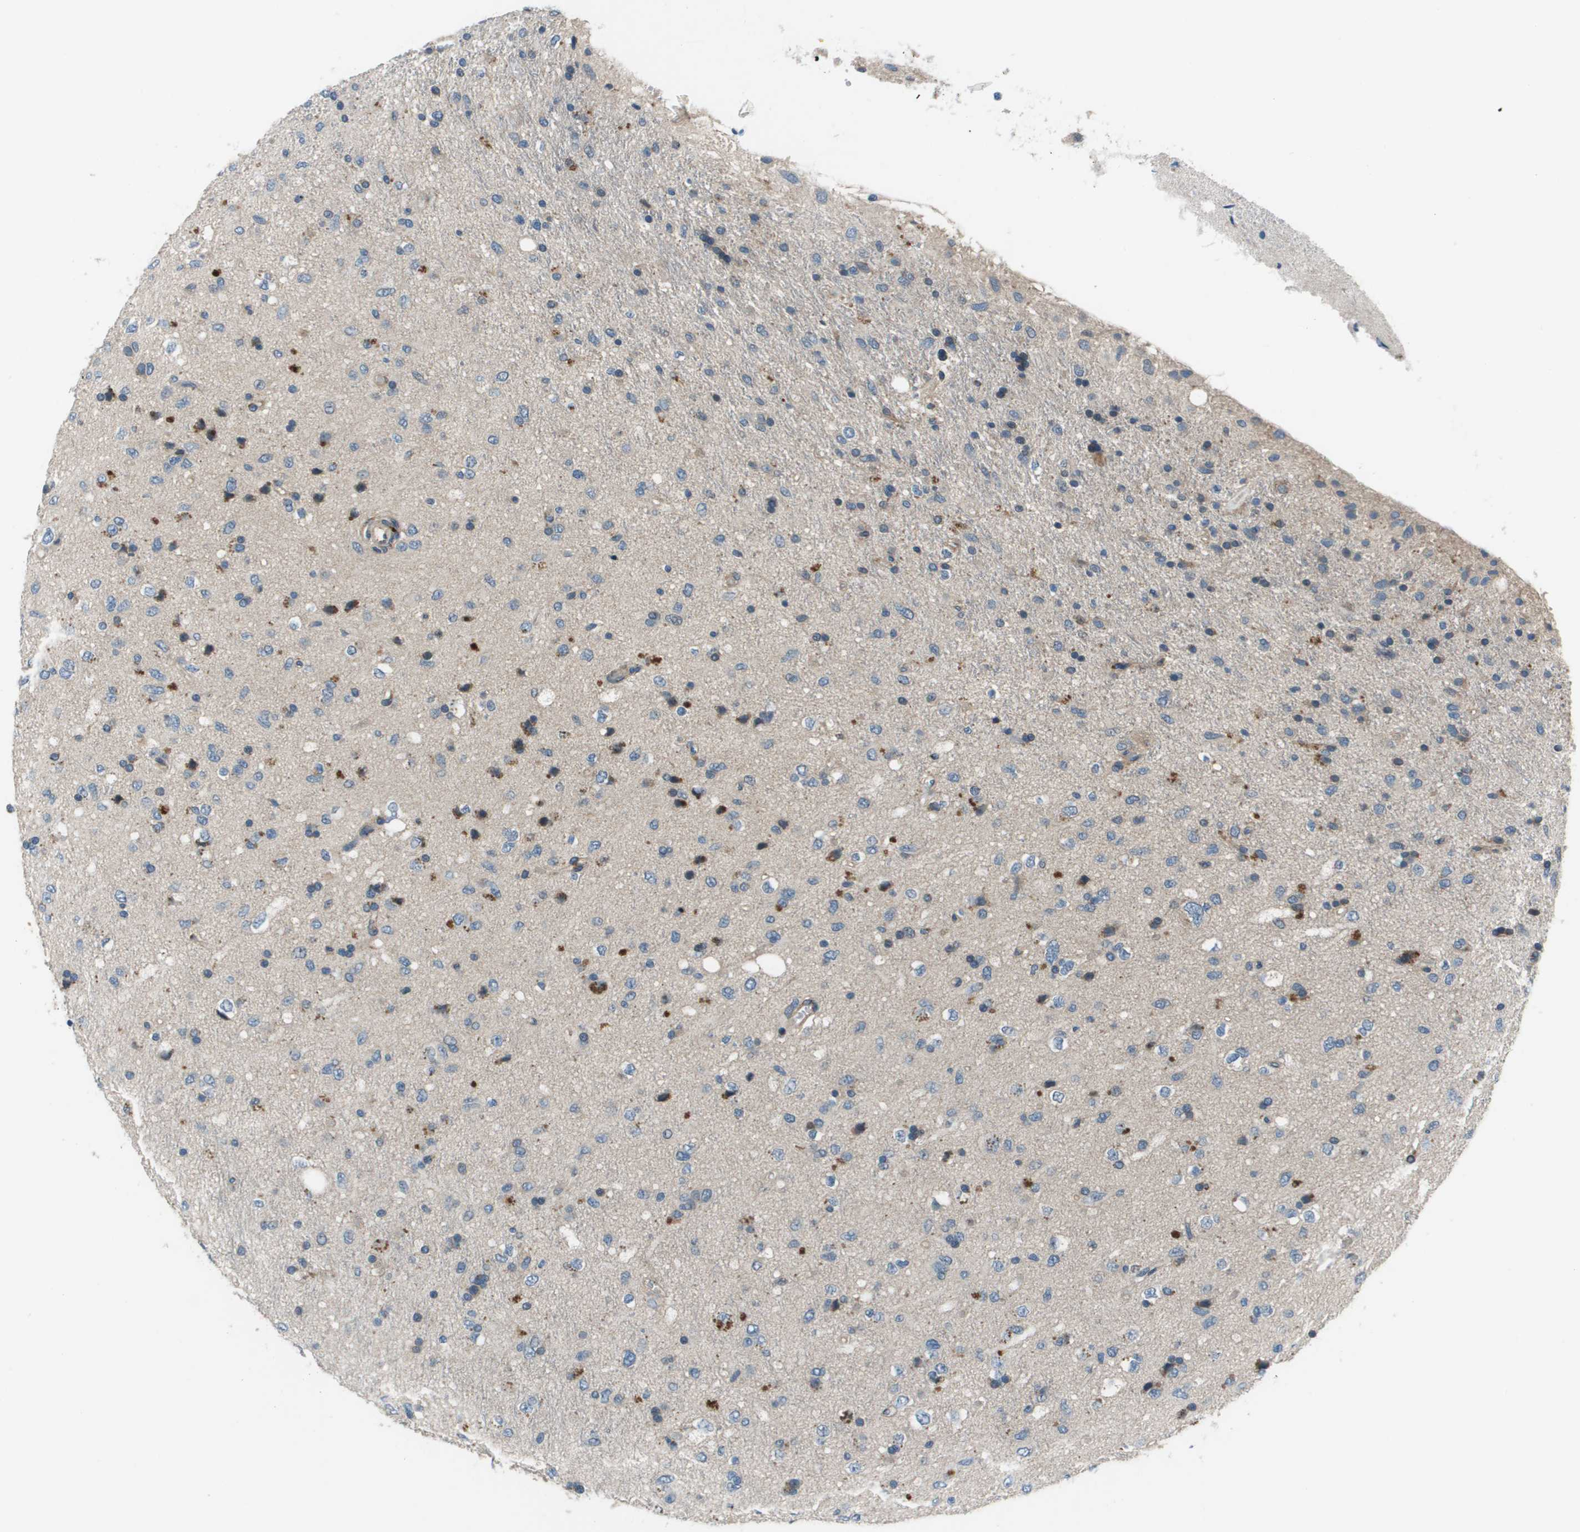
{"staining": {"intensity": "negative", "quantity": "none", "location": "none"}, "tissue": "glioma", "cell_type": "Tumor cells", "image_type": "cancer", "snomed": [{"axis": "morphology", "description": "Glioma, malignant, Low grade"}, {"axis": "topography", "description": "Brain"}], "caption": "Immunohistochemical staining of human malignant low-grade glioma shows no significant staining in tumor cells. The staining was performed using DAB to visualize the protein expression in brown, while the nuclei were stained in blue with hematoxylin (Magnification: 20x).", "gene": "PCOLCE", "patient": {"sex": "male", "age": 77}}